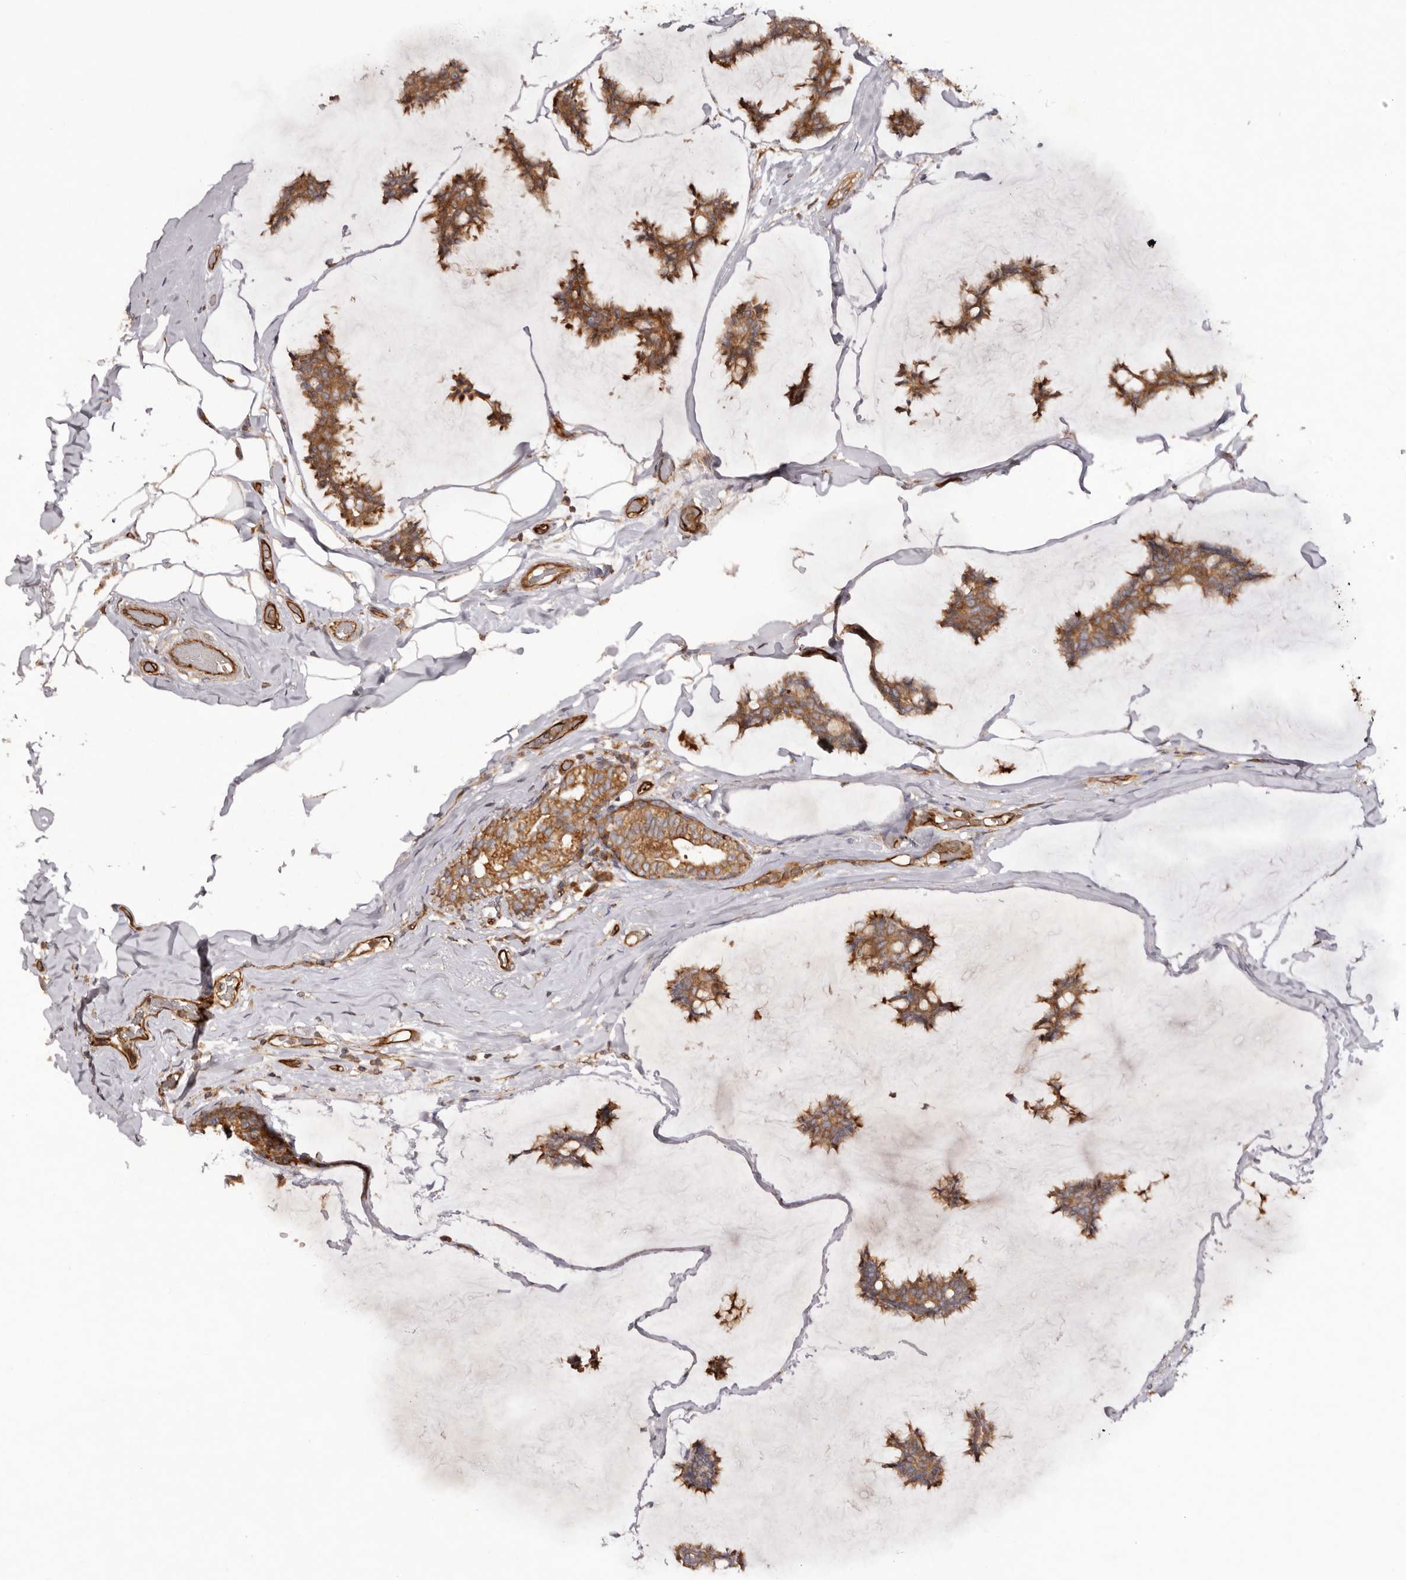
{"staining": {"intensity": "moderate", "quantity": ">75%", "location": "cytoplasmic/membranous"}, "tissue": "breast cancer", "cell_type": "Tumor cells", "image_type": "cancer", "snomed": [{"axis": "morphology", "description": "Duct carcinoma"}, {"axis": "topography", "description": "Breast"}], "caption": "Protein analysis of invasive ductal carcinoma (breast) tissue shows moderate cytoplasmic/membranous expression in approximately >75% of tumor cells.", "gene": "RPS6", "patient": {"sex": "female", "age": 93}}